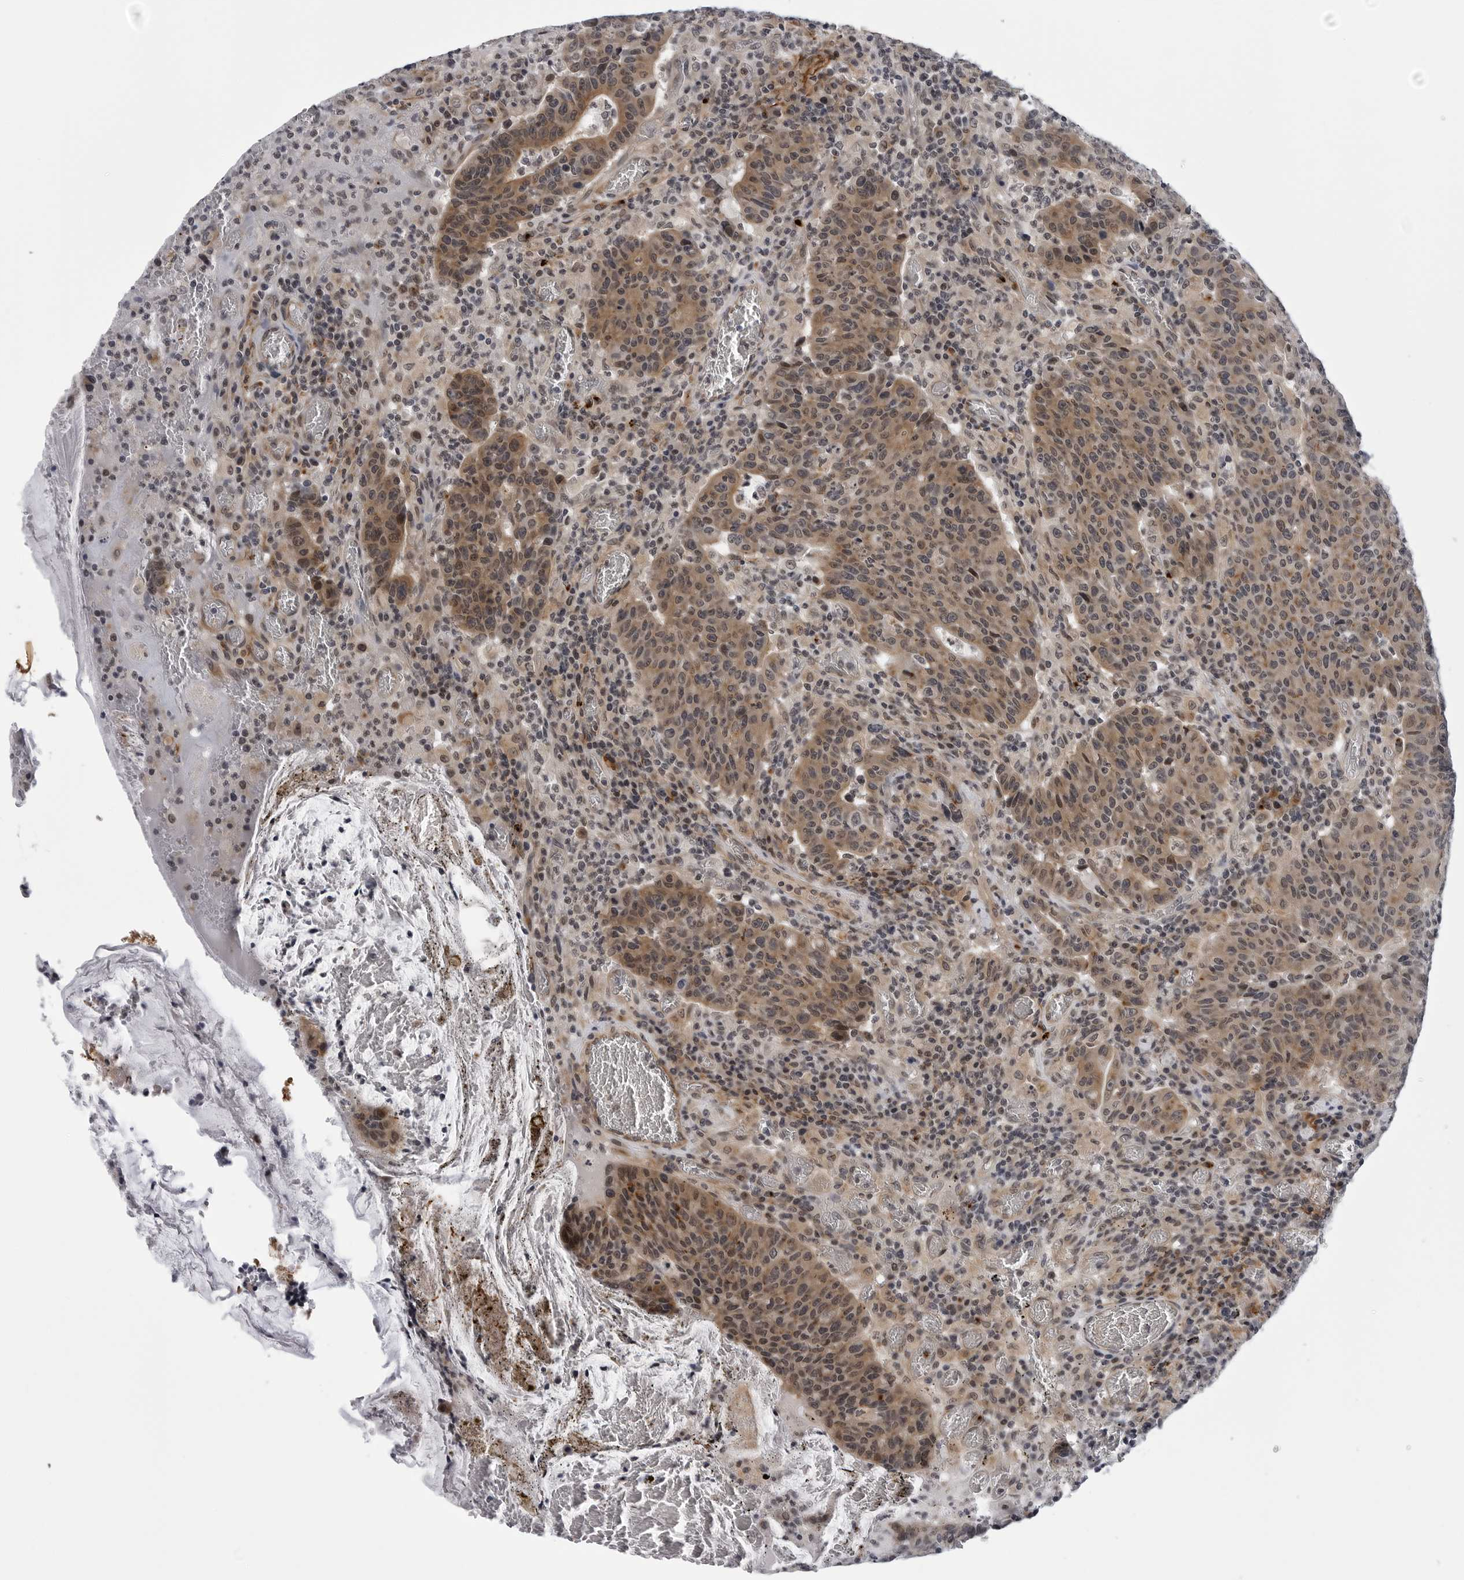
{"staining": {"intensity": "moderate", "quantity": ">75%", "location": "cytoplasmic/membranous,nuclear"}, "tissue": "colorectal cancer", "cell_type": "Tumor cells", "image_type": "cancer", "snomed": [{"axis": "morphology", "description": "Adenocarcinoma, NOS"}, {"axis": "topography", "description": "Colon"}], "caption": "Human colorectal adenocarcinoma stained for a protein (brown) shows moderate cytoplasmic/membranous and nuclear positive staining in about >75% of tumor cells.", "gene": "KIAA1614", "patient": {"sex": "female", "age": 75}}